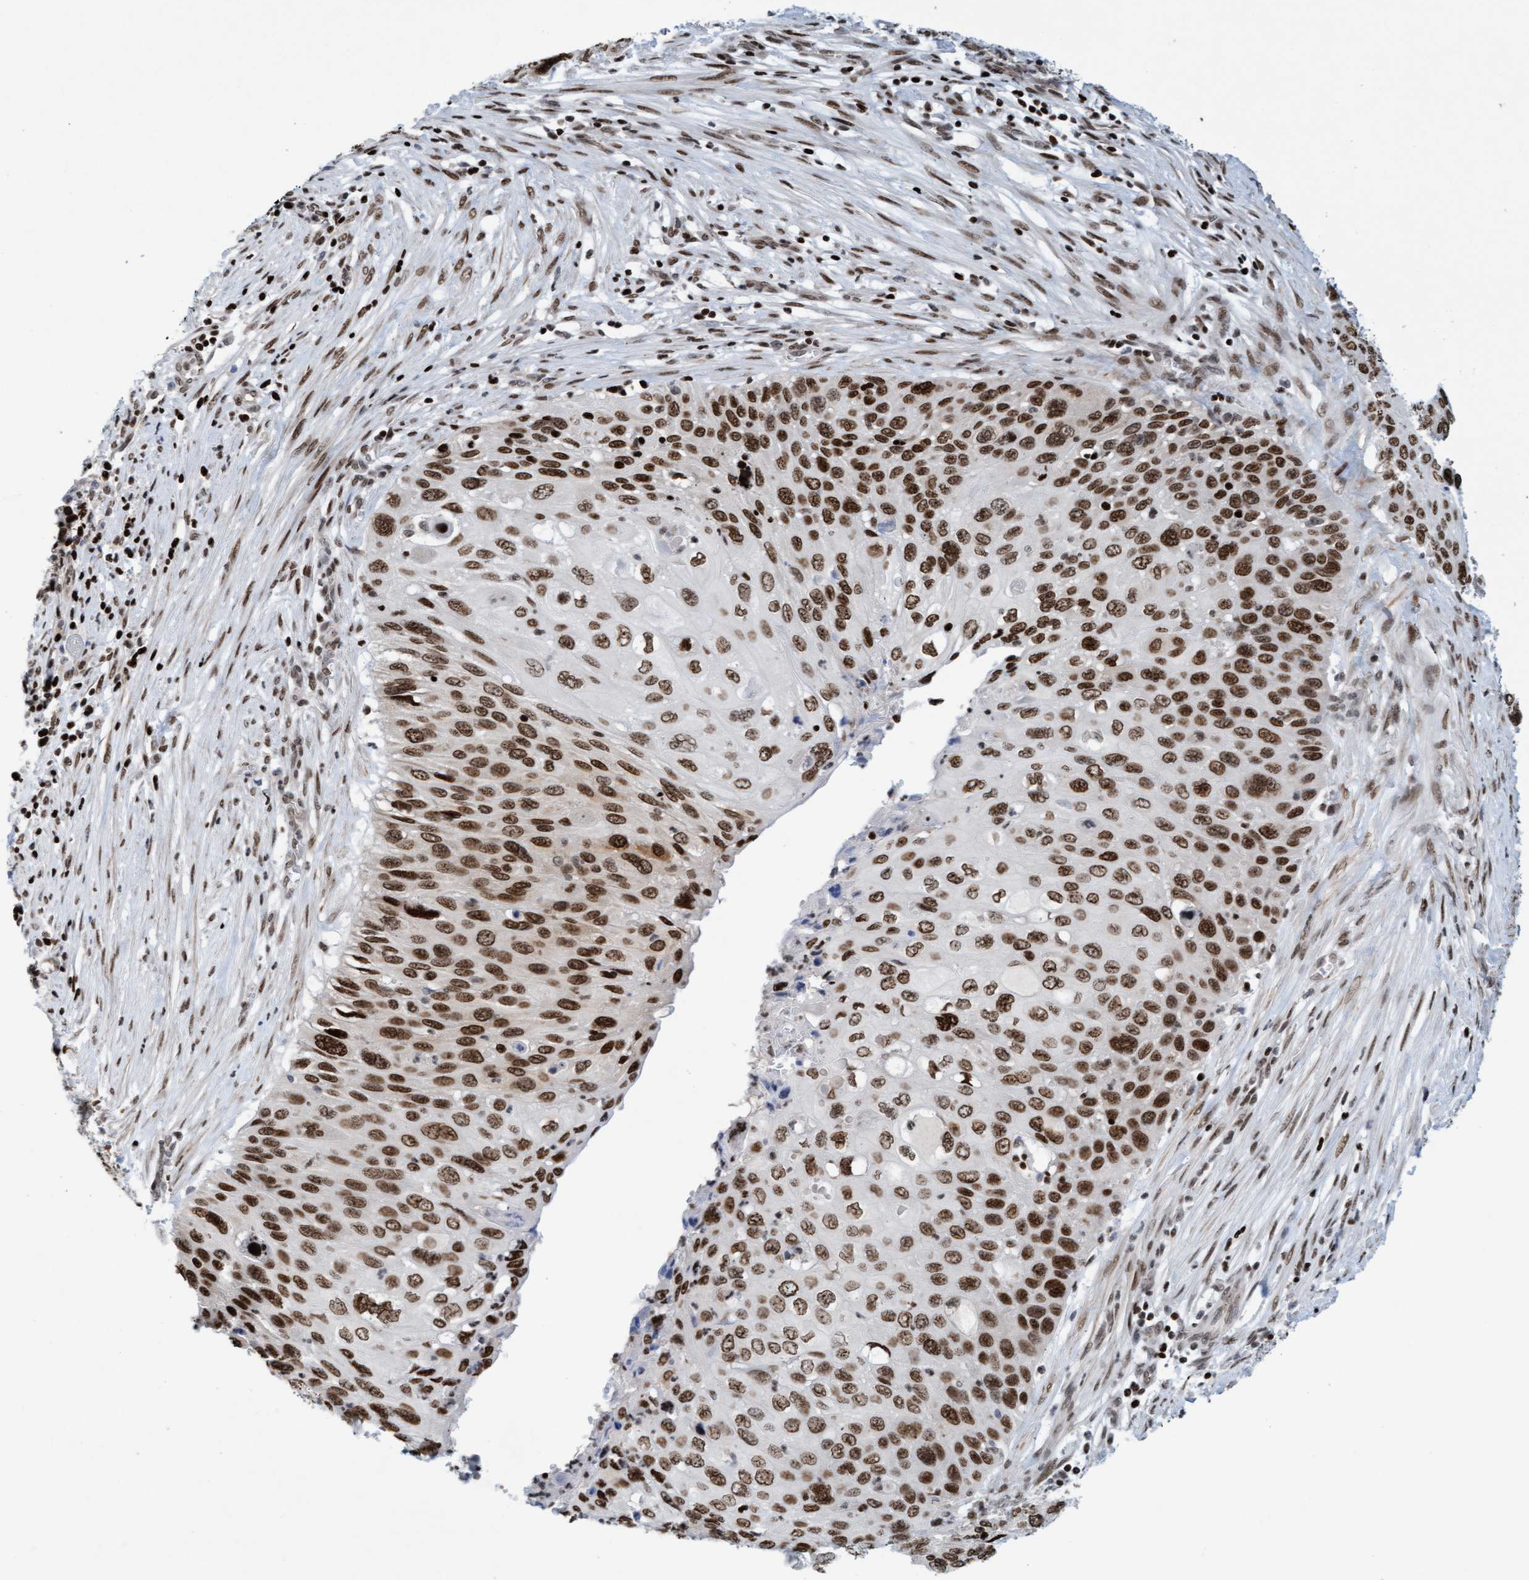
{"staining": {"intensity": "moderate", "quantity": ">75%", "location": "nuclear"}, "tissue": "cervical cancer", "cell_type": "Tumor cells", "image_type": "cancer", "snomed": [{"axis": "morphology", "description": "Squamous cell carcinoma, NOS"}, {"axis": "topography", "description": "Cervix"}], "caption": "A brown stain shows moderate nuclear positivity of a protein in cervical squamous cell carcinoma tumor cells.", "gene": "GLRX2", "patient": {"sex": "female", "age": 70}}